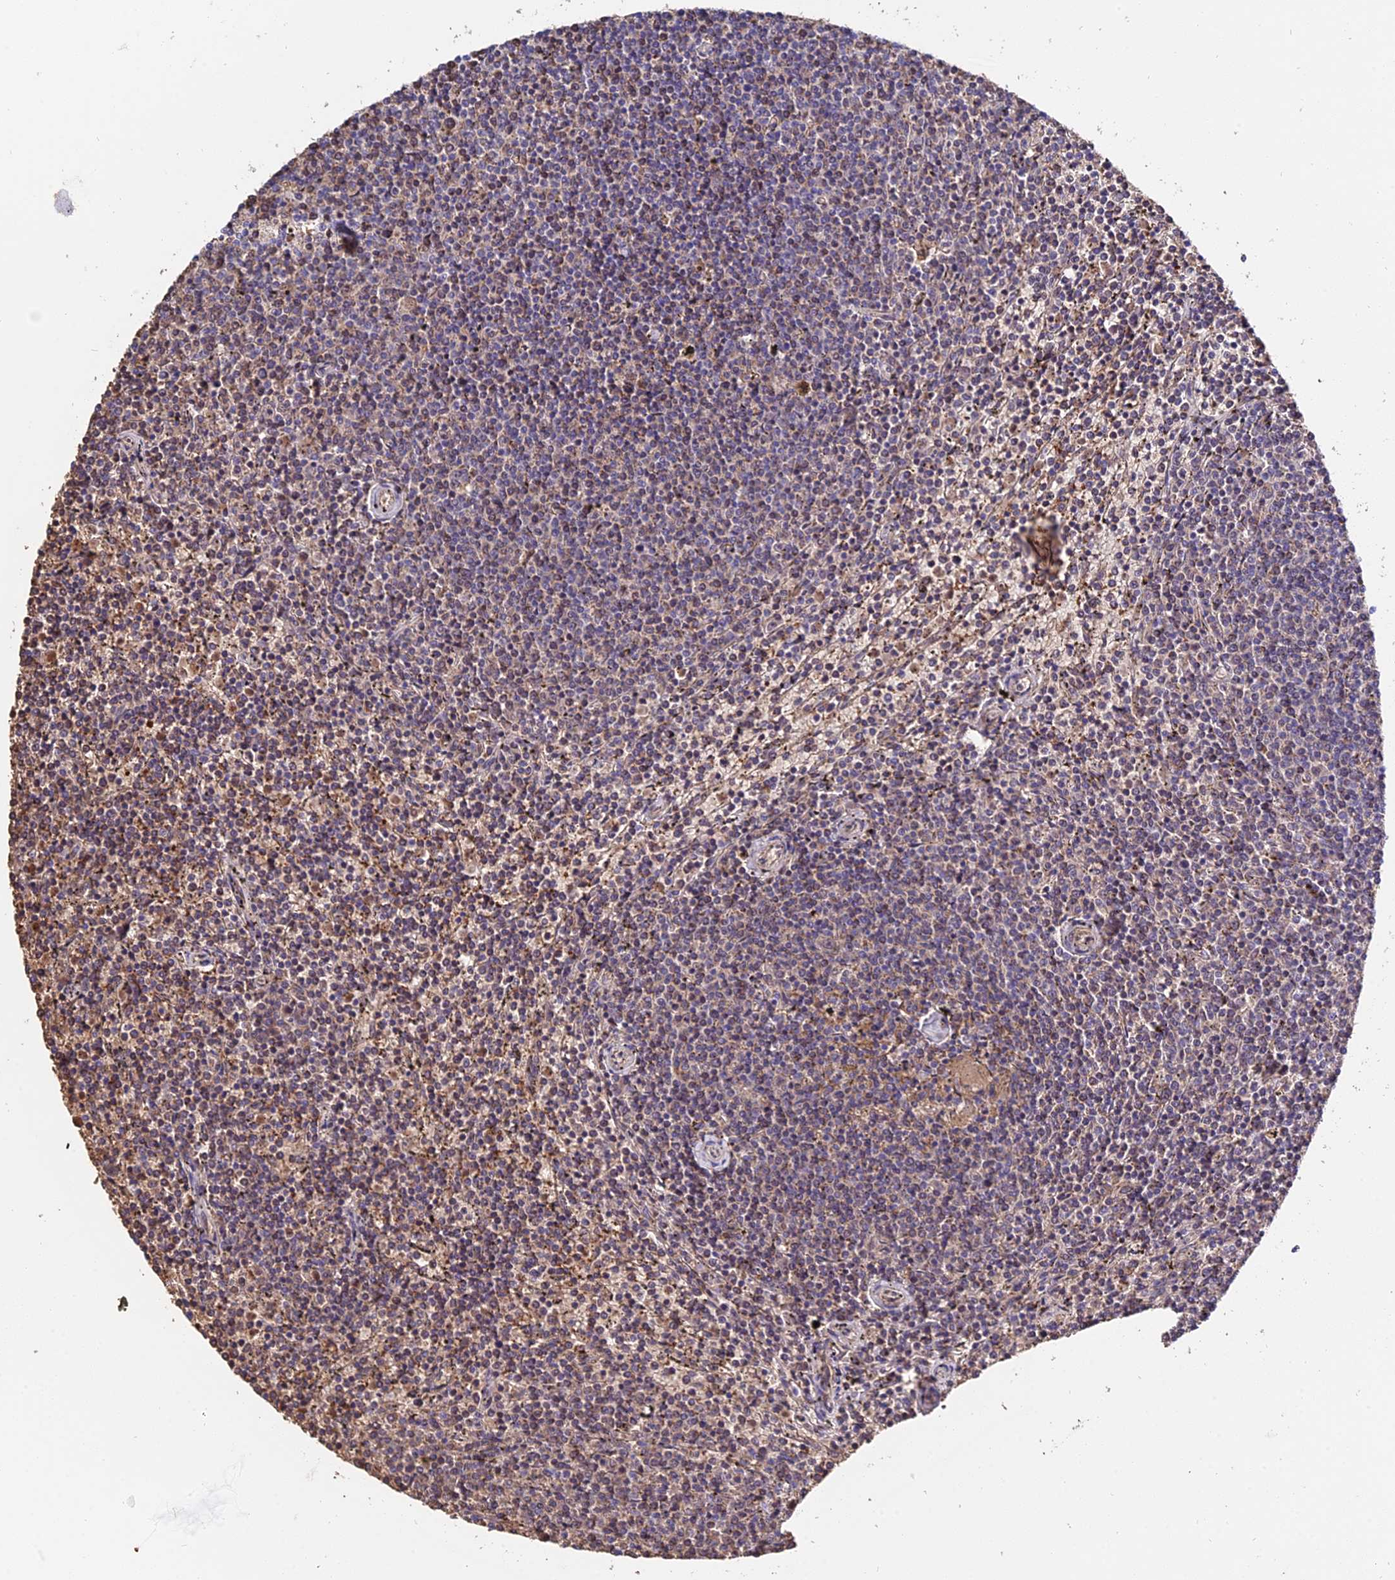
{"staining": {"intensity": "negative", "quantity": "none", "location": "none"}, "tissue": "lymphoma", "cell_type": "Tumor cells", "image_type": "cancer", "snomed": [{"axis": "morphology", "description": "Malignant lymphoma, non-Hodgkin's type, Low grade"}, {"axis": "topography", "description": "Spleen"}], "caption": "Micrograph shows no significant protein expression in tumor cells of low-grade malignant lymphoma, non-Hodgkin's type.", "gene": "TRMT1", "patient": {"sex": "female", "age": 50}}